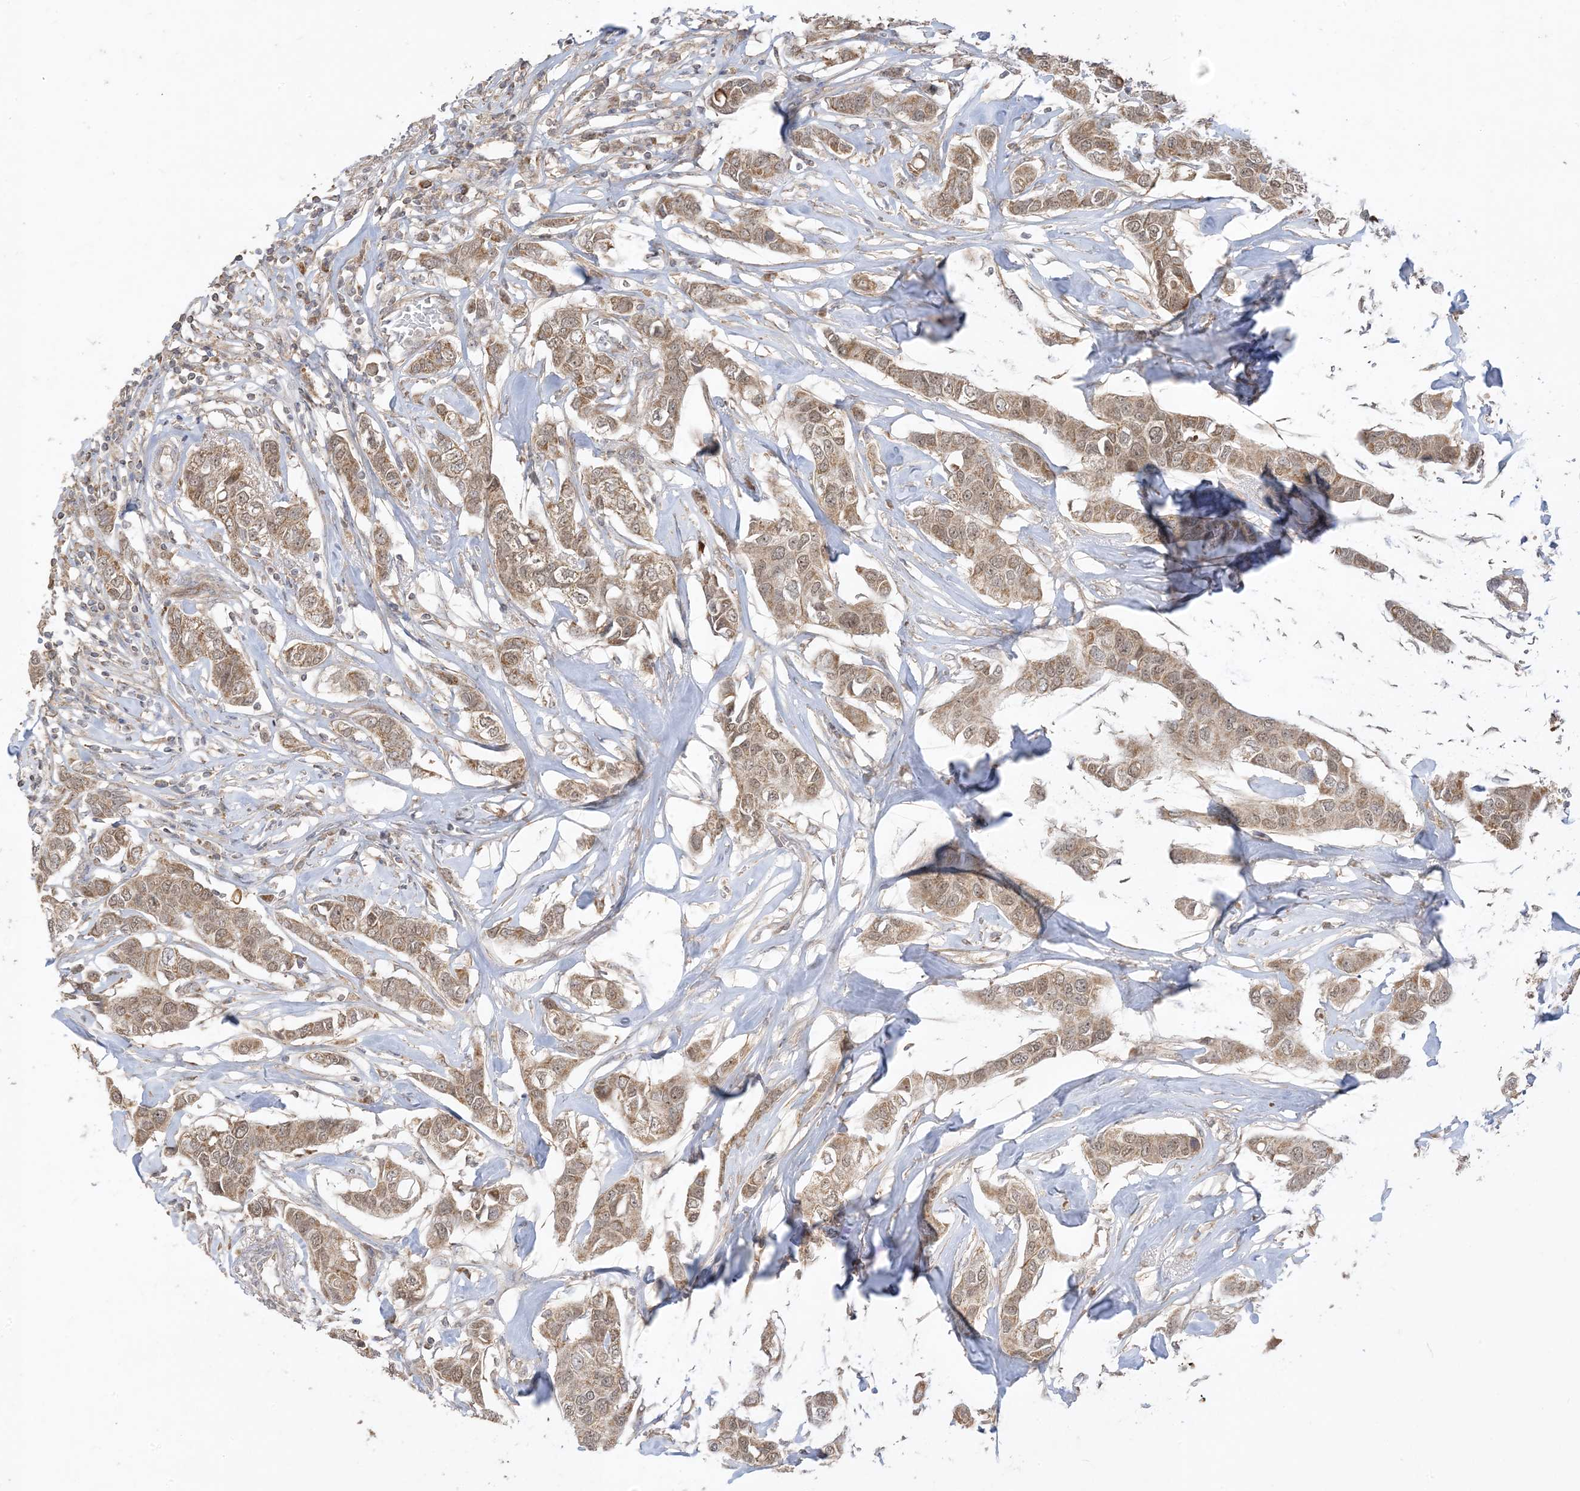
{"staining": {"intensity": "strong", "quantity": ">75%", "location": "cytoplasmic/membranous,nuclear"}, "tissue": "breast cancer", "cell_type": "Tumor cells", "image_type": "cancer", "snomed": [{"axis": "morphology", "description": "Duct carcinoma"}, {"axis": "topography", "description": "Breast"}], "caption": "Immunohistochemistry (IHC) photomicrograph of infiltrating ductal carcinoma (breast) stained for a protein (brown), which demonstrates high levels of strong cytoplasmic/membranous and nuclear positivity in approximately >75% of tumor cells.", "gene": "SIRT3", "patient": {"sex": "female", "age": 80}}